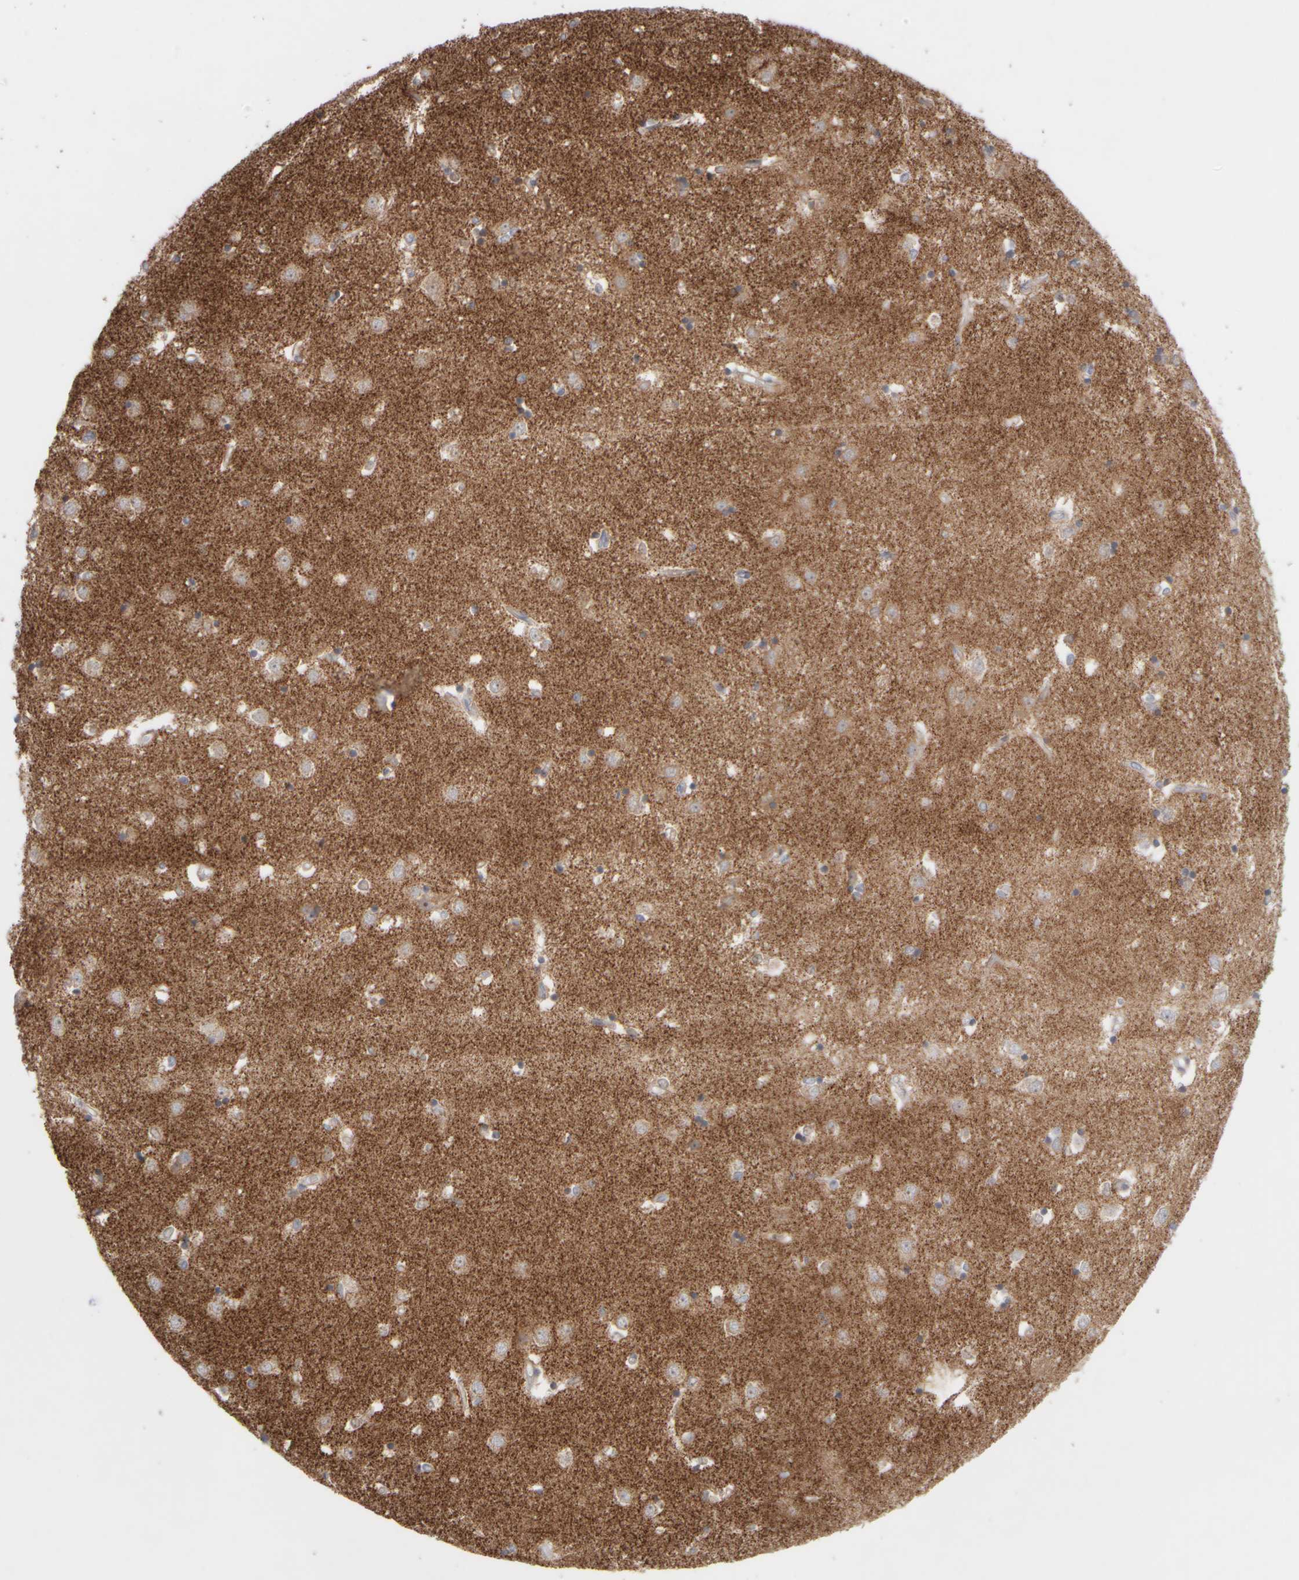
{"staining": {"intensity": "moderate", "quantity": "<25%", "location": "cytoplasmic/membranous"}, "tissue": "caudate", "cell_type": "Glial cells", "image_type": "normal", "snomed": [{"axis": "morphology", "description": "Normal tissue, NOS"}, {"axis": "topography", "description": "Lateral ventricle wall"}], "caption": "Immunohistochemistry (IHC) staining of normal caudate, which reveals low levels of moderate cytoplasmic/membranous positivity in approximately <25% of glial cells indicating moderate cytoplasmic/membranous protein expression. The staining was performed using DAB (3,3'-diaminobenzidine) (brown) for protein detection and nuclei were counterstained in hematoxylin (blue).", "gene": "CHADL", "patient": {"sex": "male", "age": 45}}